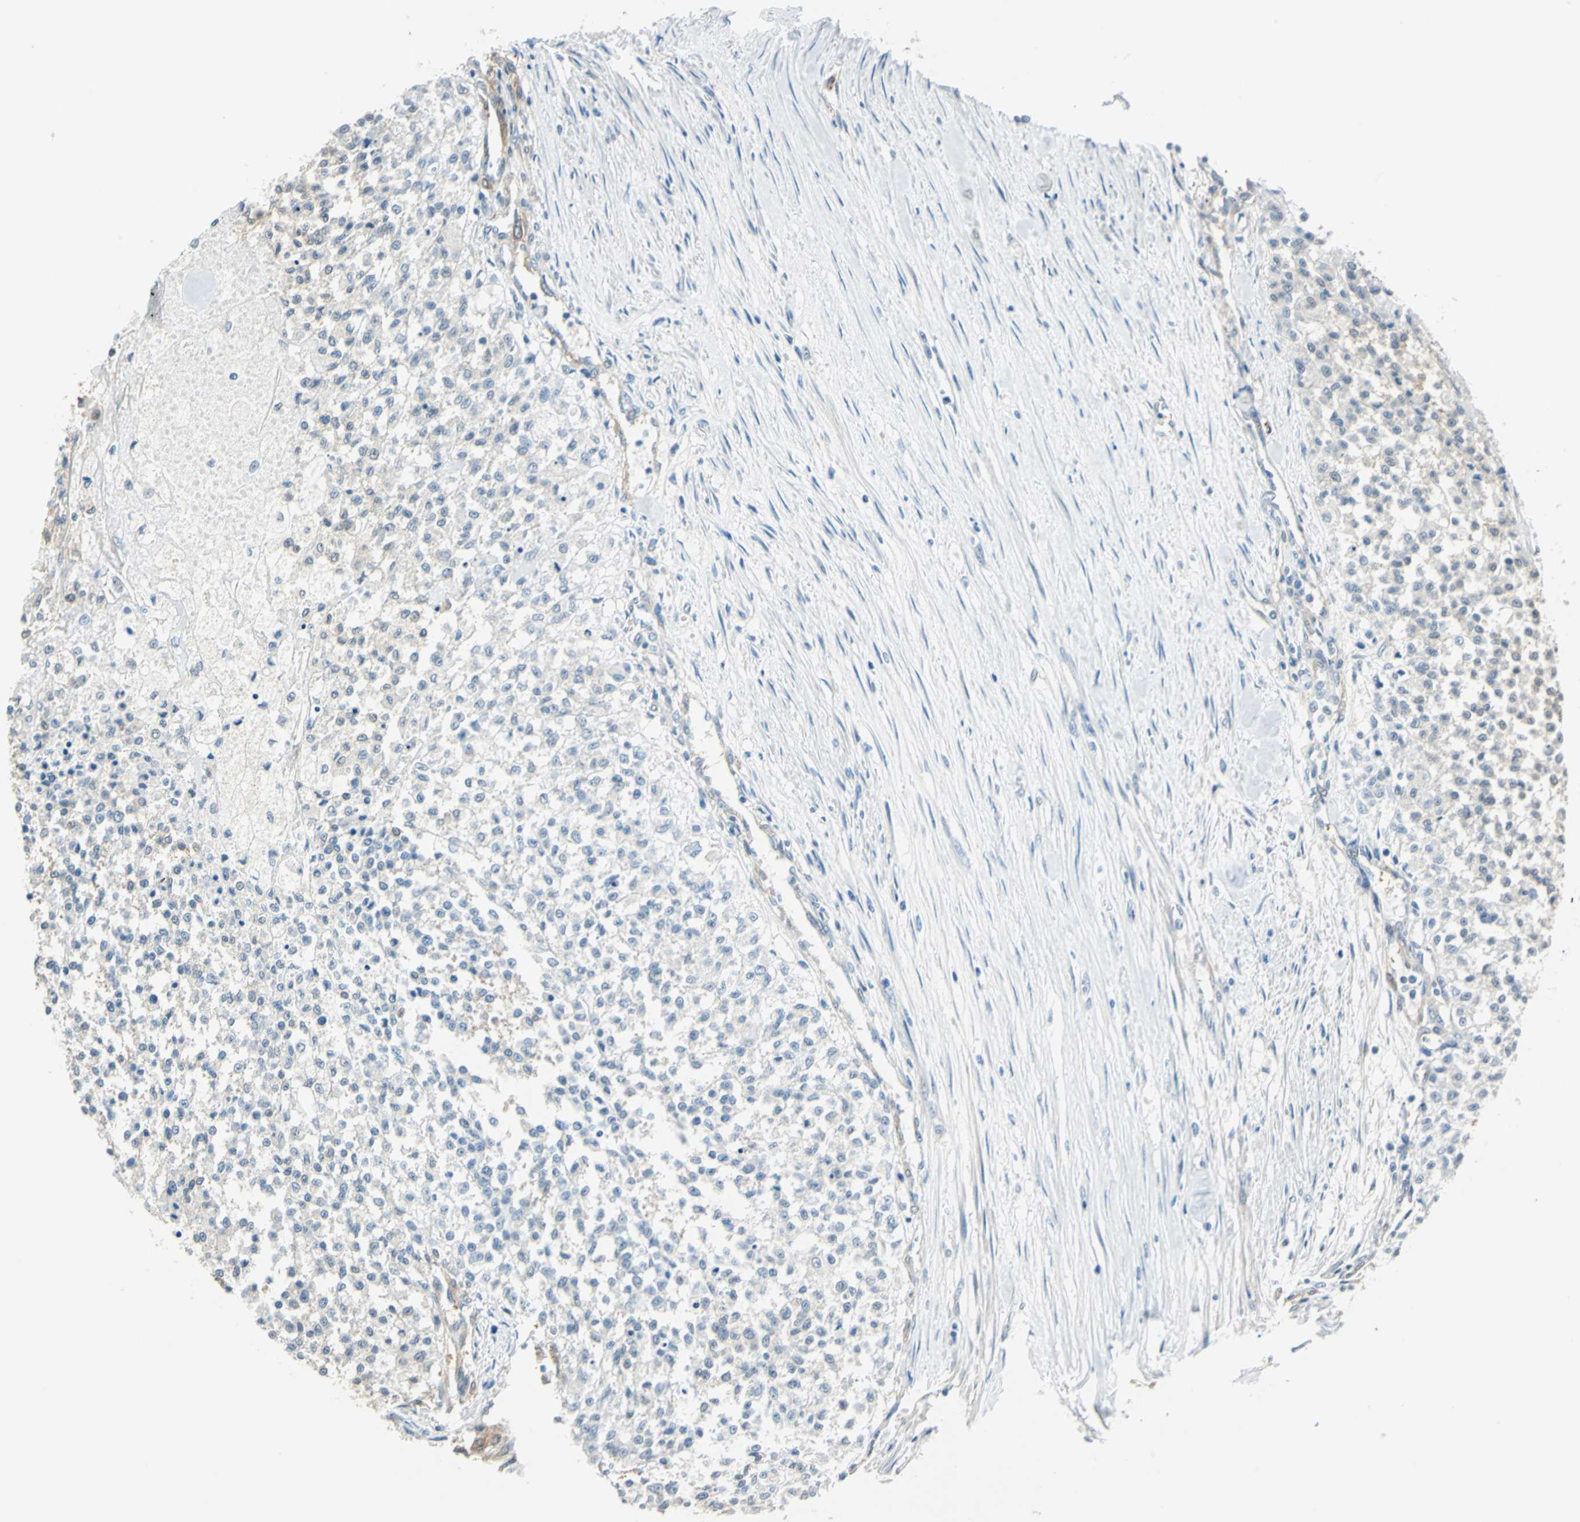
{"staining": {"intensity": "weak", "quantity": "<25%", "location": "cytoplasmic/membranous"}, "tissue": "testis cancer", "cell_type": "Tumor cells", "image_type": "cancer", "snomed": [{"axis": "morphology", "description": "Seminoma, NOS"}, {"axis": "topography", "description": "Testis"}], "caption": "Image shows no protein positivity in tumor cells of testis cancer tissue.", "gene": "FKBP4", "patient": {"sex": "male", "age": 59}}